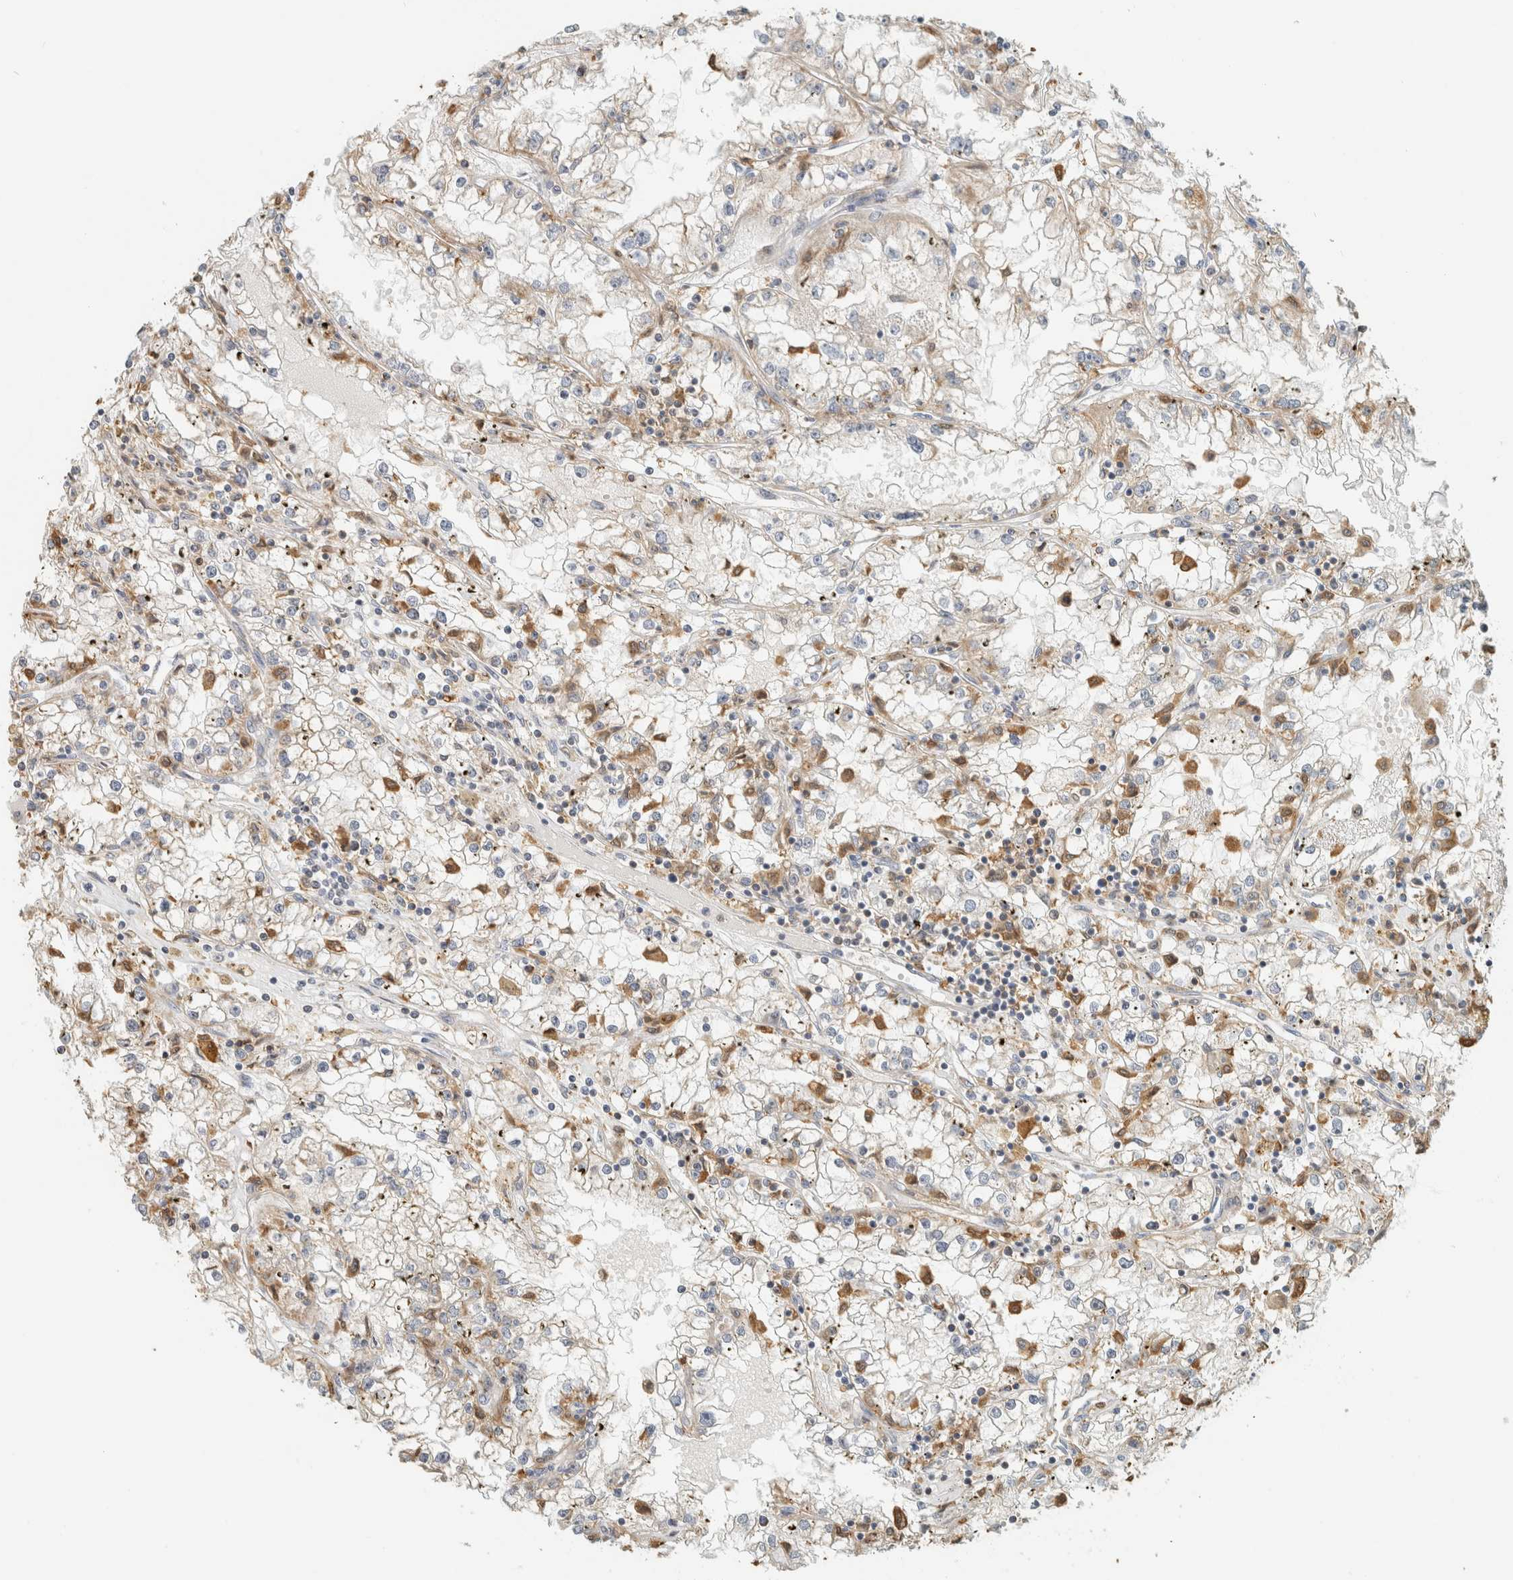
{"staining": {"intensity": "weak", "quantity": "25%-75%", "location": "cytoplasmic/membranous"}, "tissue": "renal cancer", "cell_type": "Tumor cells", "image_type": "cancer", "snomed": [{"axis": "morphology", "description": "Adenocarcinoma, NOS"}, {"axis": "topography", "description": "Kidney"}], "caption": "Renal cancer stained for a protein (brown) exhibits weak cytoplasmic/membranous positive staining in about 25%-75% of tumor cells.", "gene": "CAPG", "patient": {"sex": "male", "age": 56}}